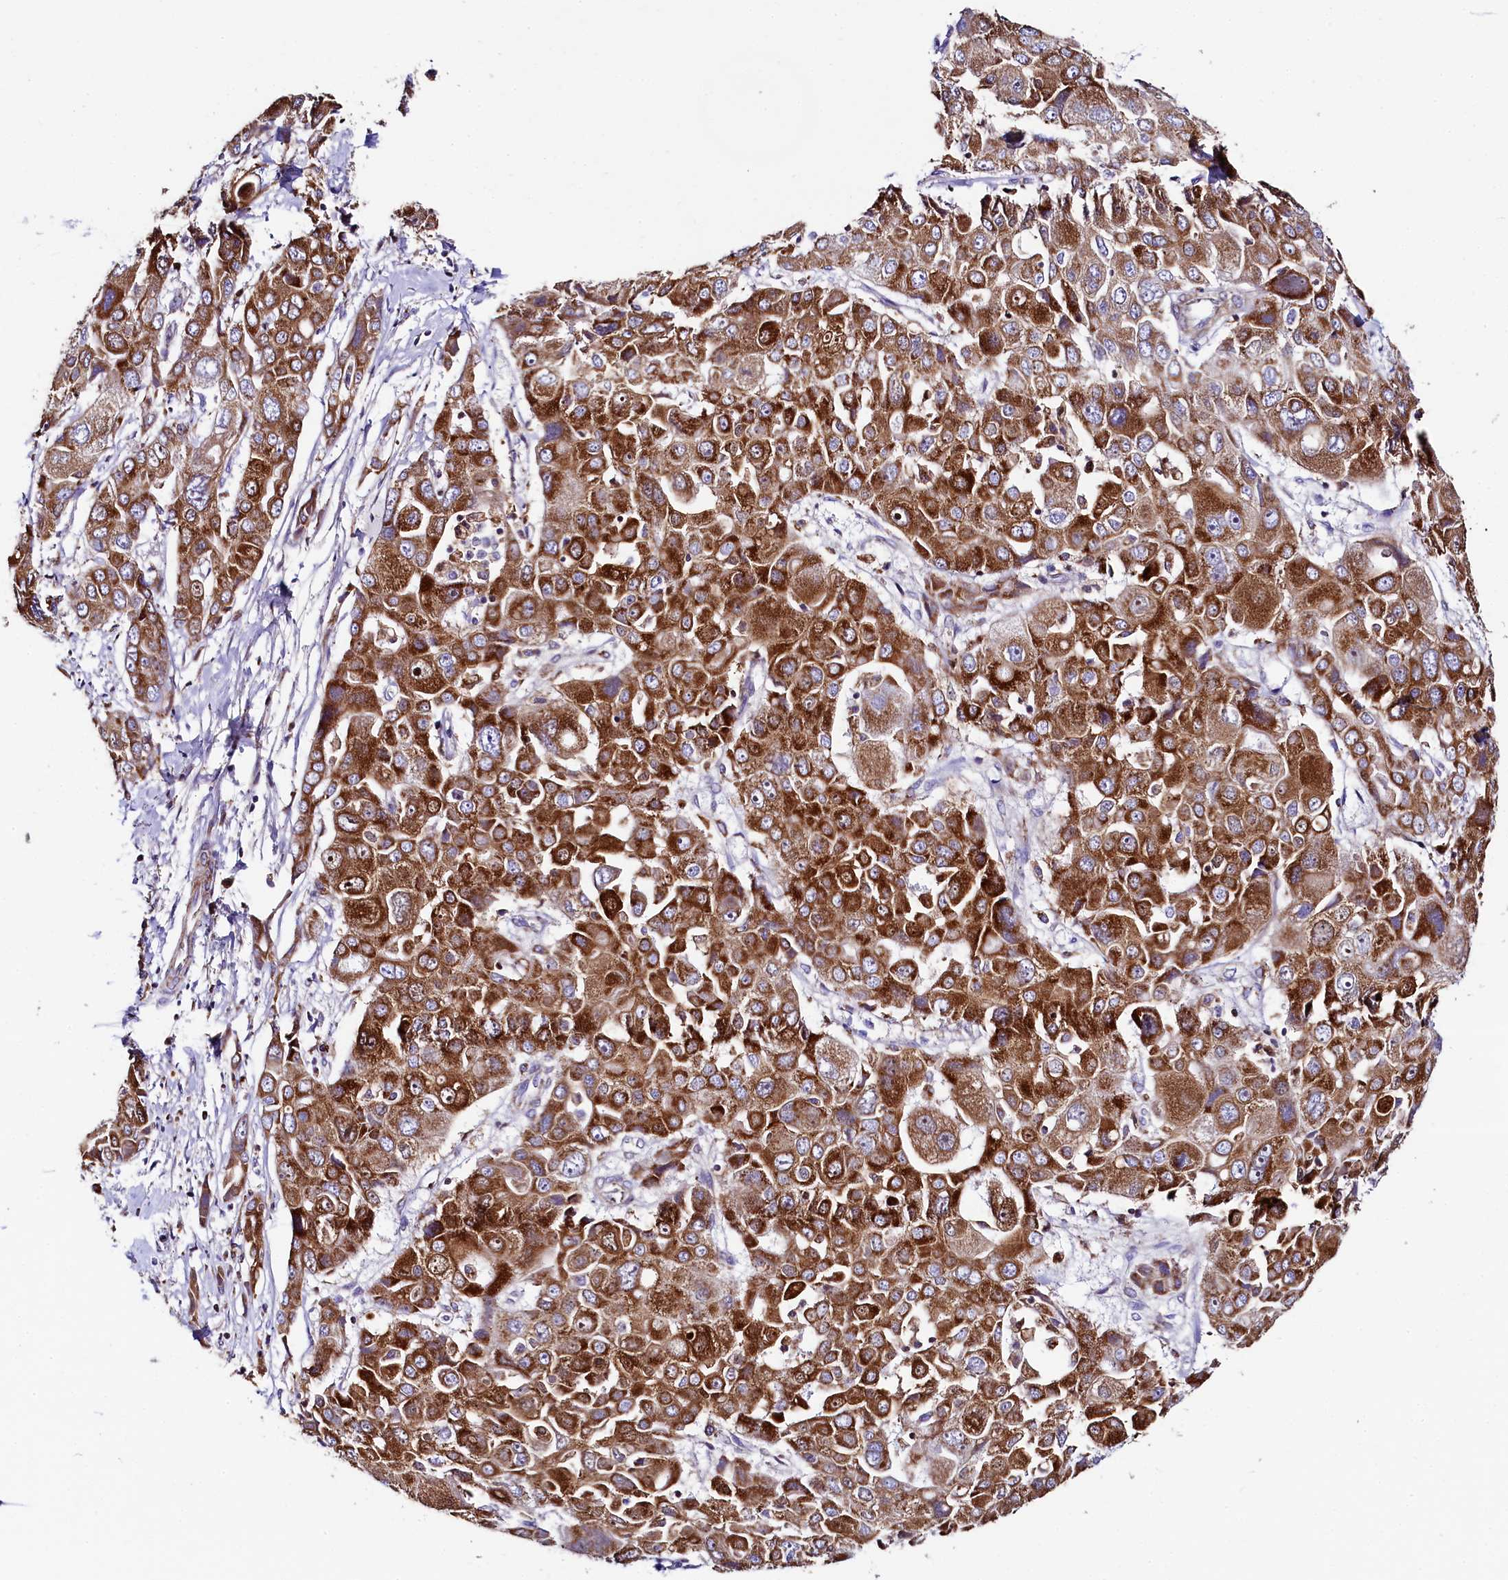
{"staining": {"intensity": "strong", "quantity": ">75%", "location": "cytoplasmic/membranous"}, "tissue": "liver cancer", "cell_type": "Tumor cells", "image_type": "cancer", "snomed": [{"axis": "morphology", "description": "Cholangiocarcinoma"}, {"axis": "topography", "description": "Liver"}], "caption": "DAB (3,3'-diaminobenzidine) immunohistochemical staining of human liver cancer (cholangiocarcinoma) demonstrates strong cytoplasmic/membranous protein expression in about >75% of tumor cells.", "gene": "CLYBL", "patient": {"sex": "male", "age": 67}}